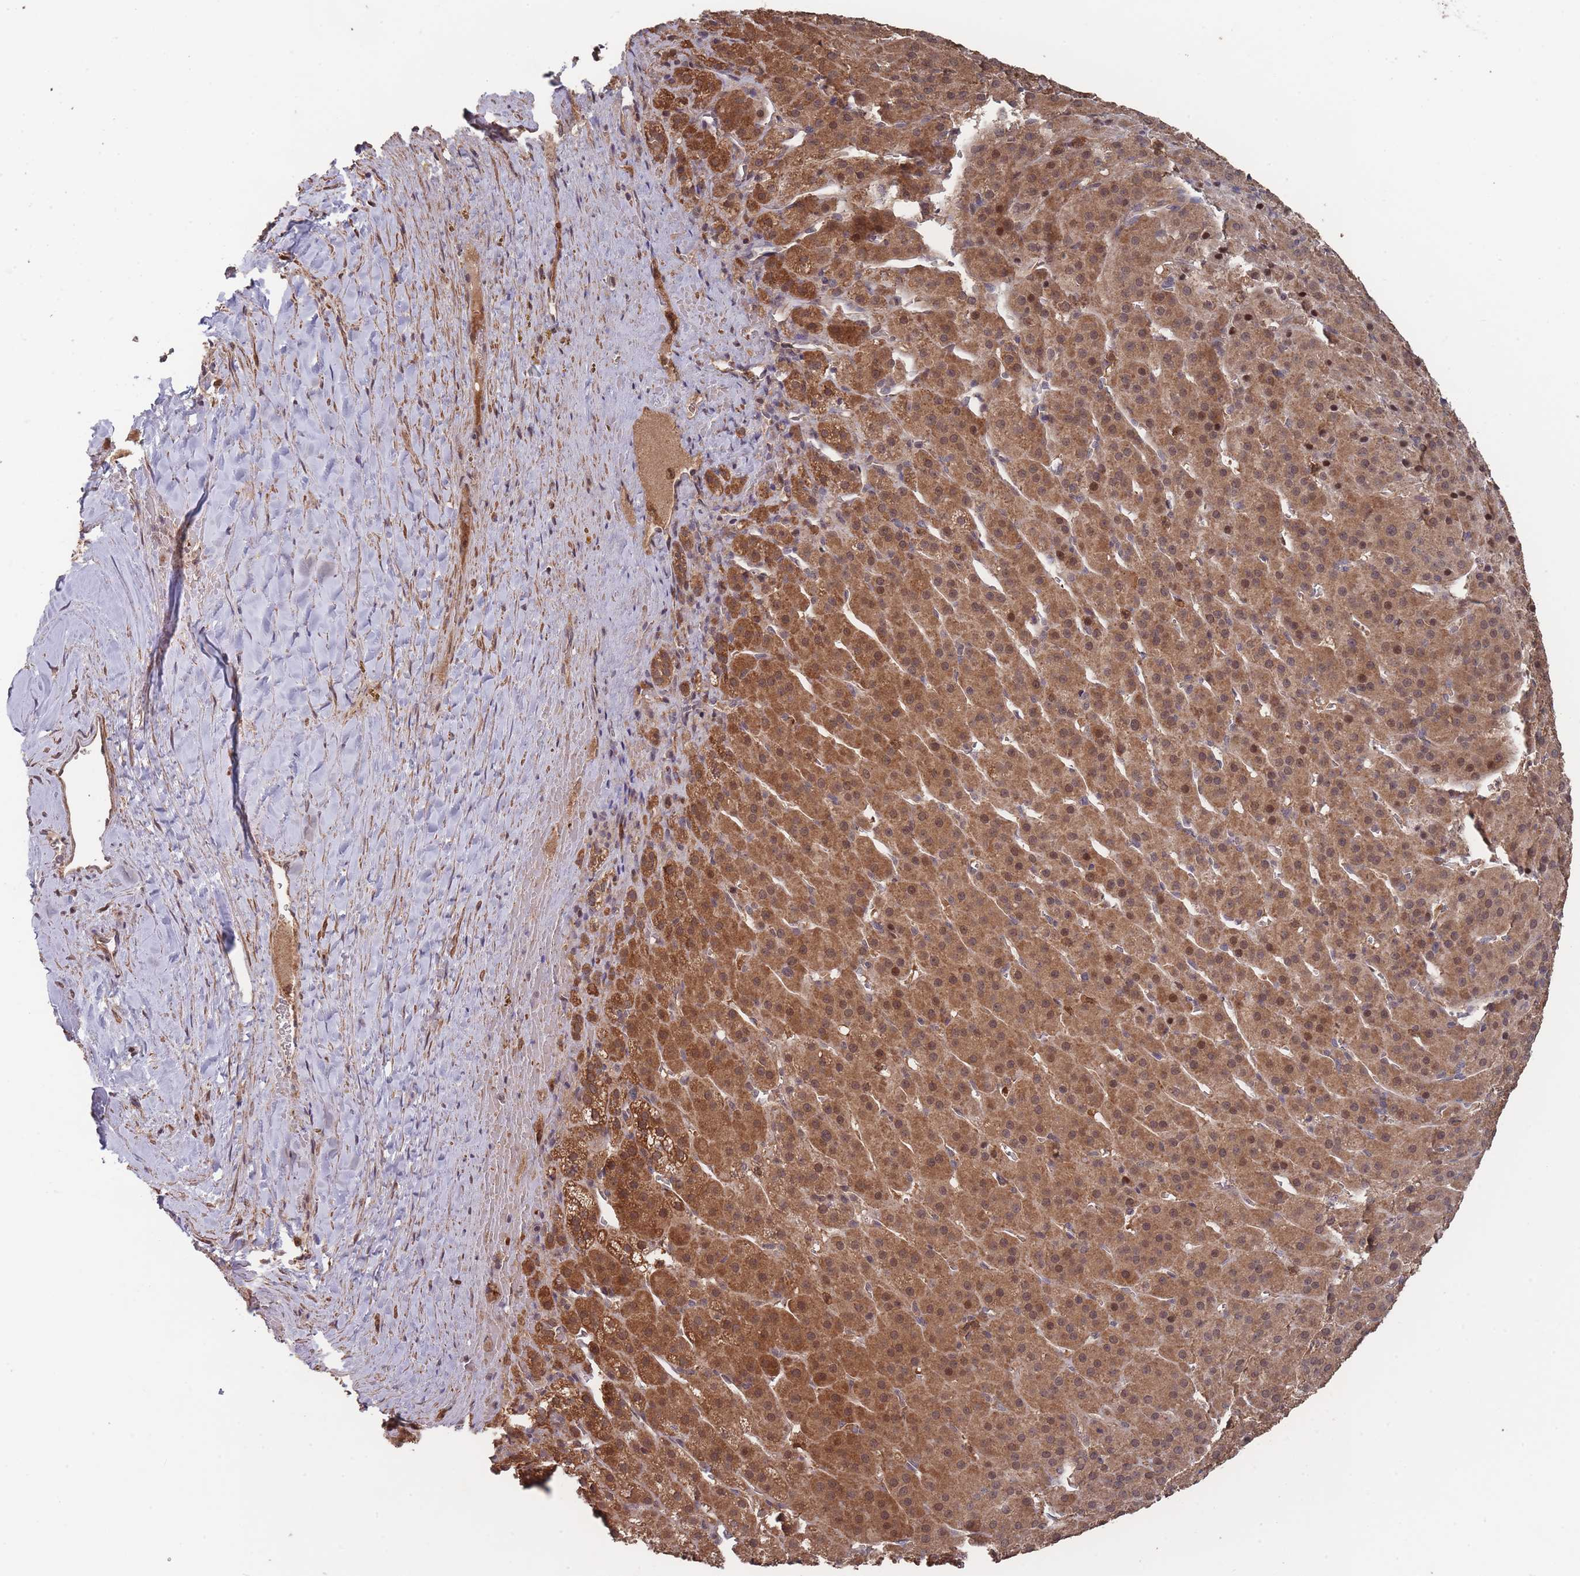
{"staining": {"intensity": "moderate", "quantity": ">75%", "location": "cytoplasmic/membranous,nuclear"}, "tissue": "adrenal gland", "cell_type": "Glandular cells", "image_type": "normal", "snomed": [{"axis": "morphology", "description": "Normal tissue, NOS"}, {"axis": "topography", "description": "Adrenal gland"}], "caption": "Normal adrenal gland was stained to show a protein in brown. There is medium levels of moderate cytoplasmic/membranous,nuclear positivity in about >75% of glandular cells.", "gene": "SF3B1", "patient": {"sex": "female", "age": 41}}